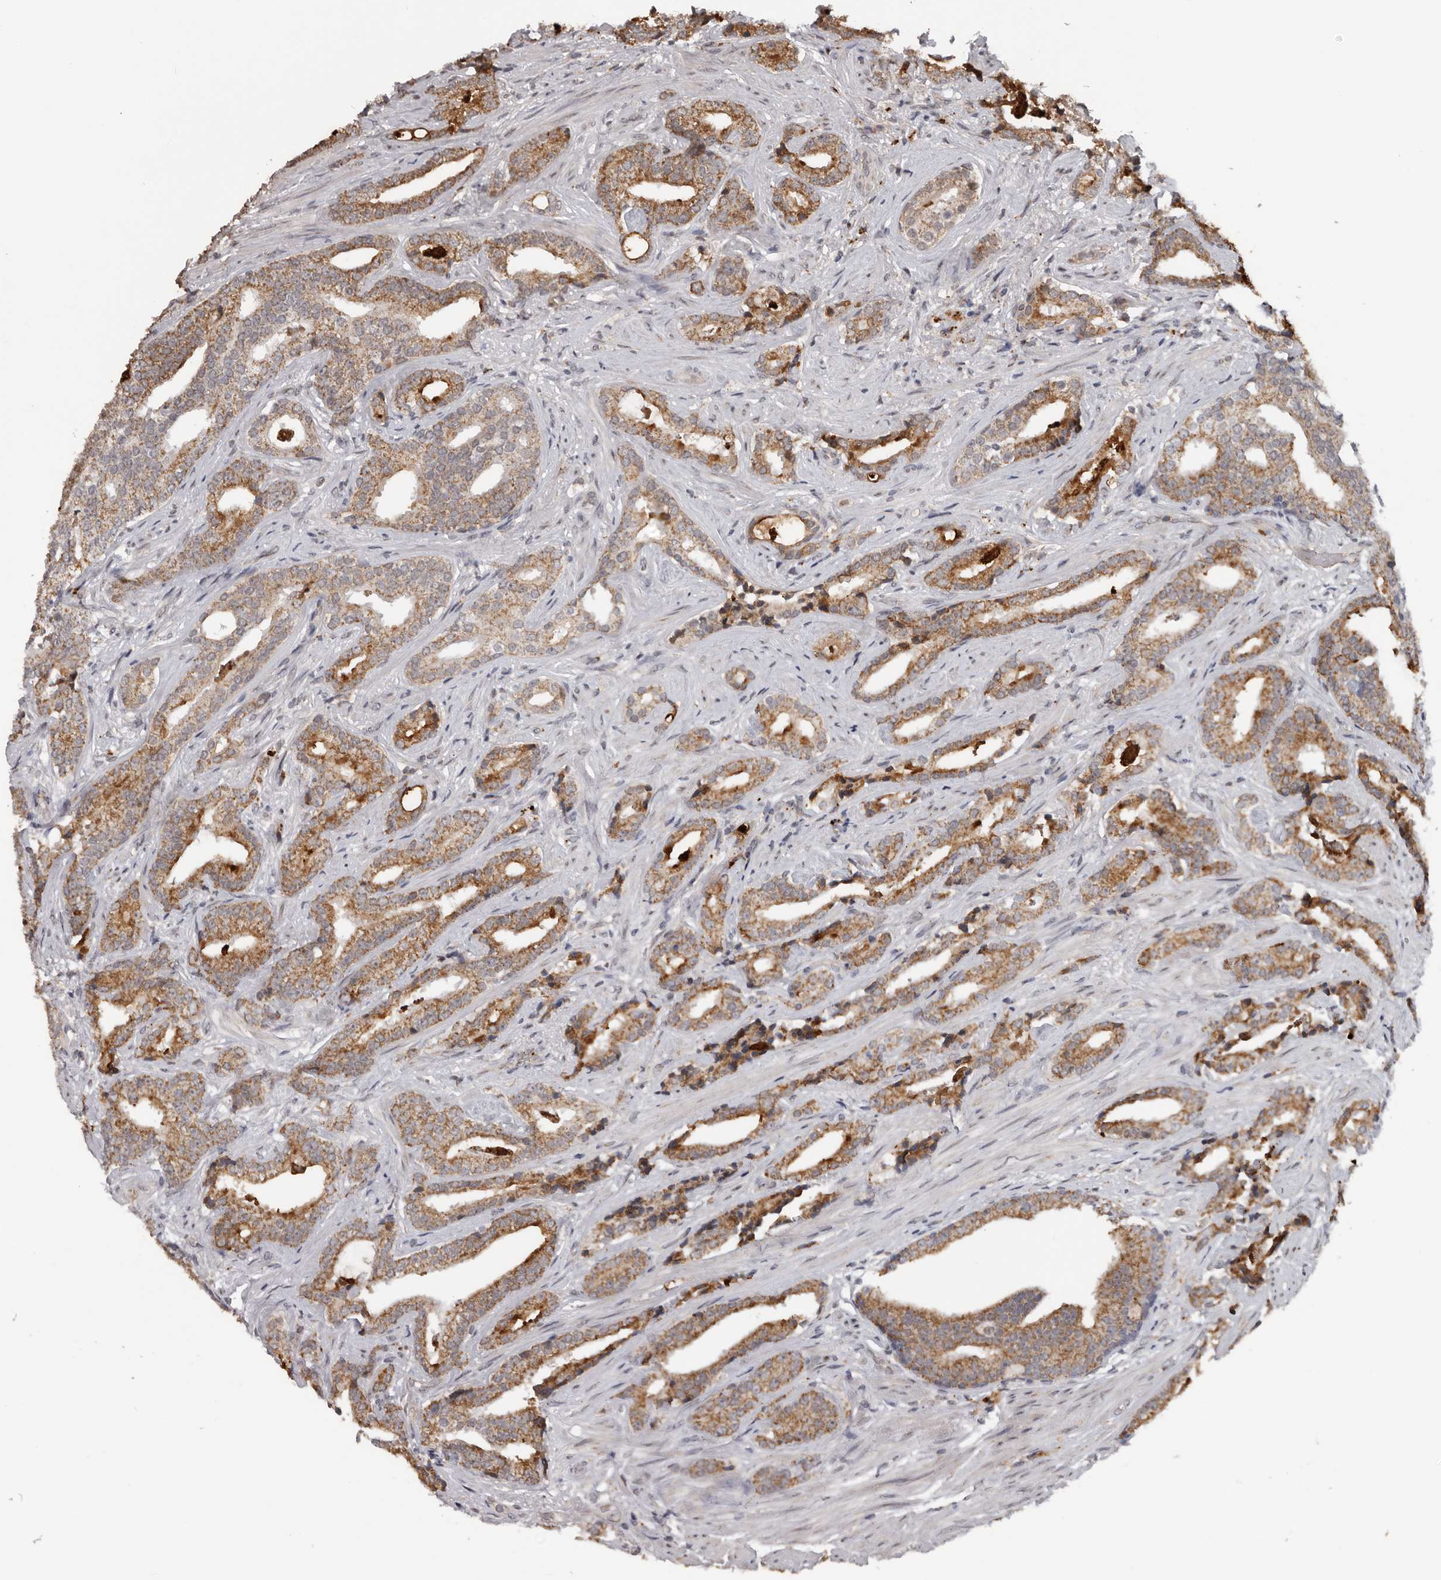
{"staining": {"intensity": "moderate", "quantity": ">75%", "location": "cytoplasmic/membranous"}, "tissue": "prostate cancer", "cell_type": "Tumor cells", "image_type": "cancer", "snomed": [{"axis": "morphology", "description": "Adenocarcinoma, Low grade"}, {"axis": "topography", "description": "Prostate"}], "caption": "High-power microscopy captured an immunohistochemistry (IHC) micrograph of prostate adenocarcinoma (low-grade), revealing moderate cytoplasmic/membranous staining in about >75% of tumor cells.", "gene": "MOGAT2", "patient": {"sex": "male", "age": 67}}